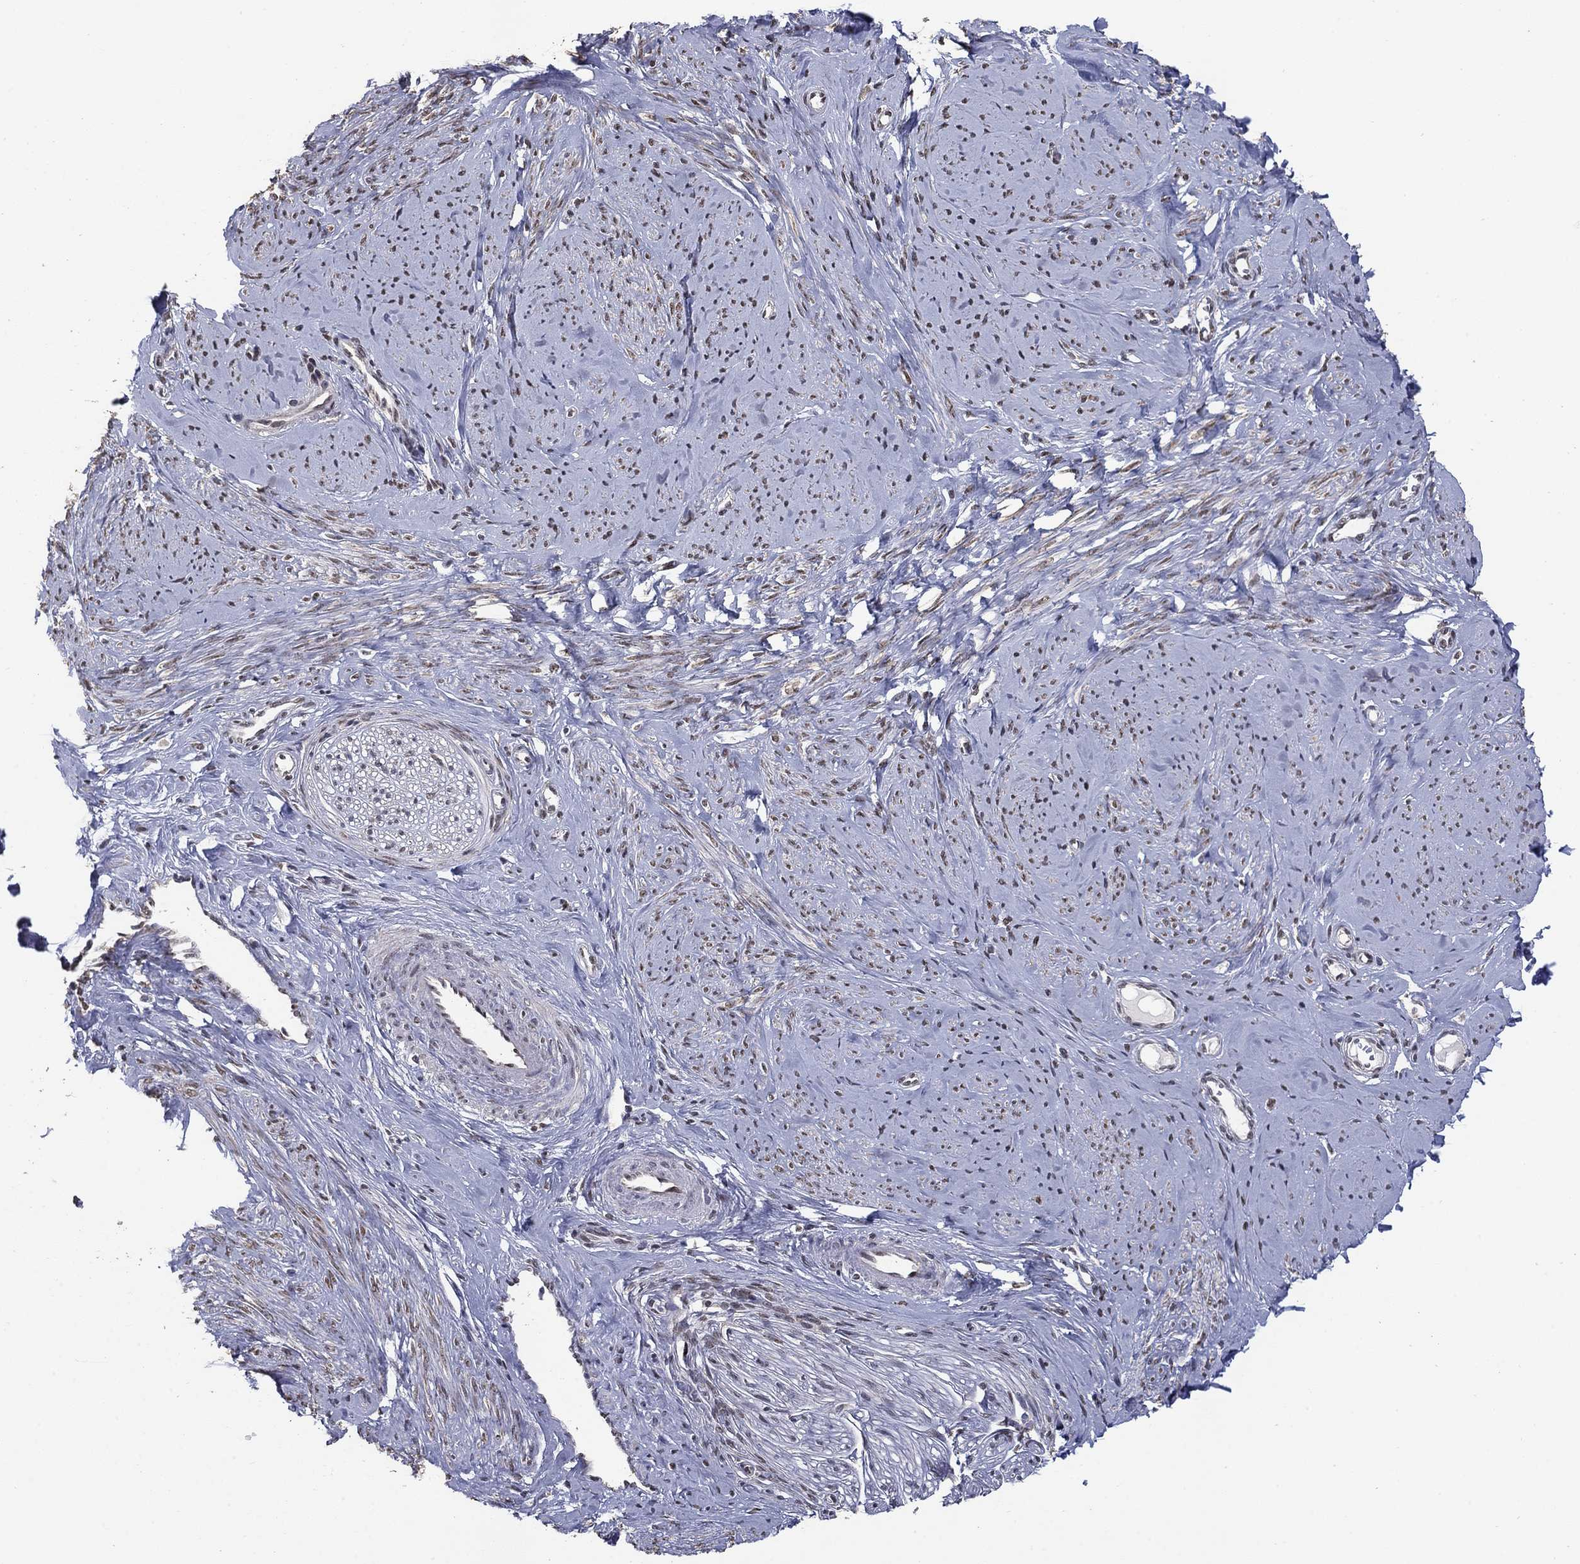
{"staining": {"intensity": "weak", "quantity": "25%-75%", "location": "nuclear"}, "tissue": "smooth muscle", "cell_type": "Smooth muscle cells", "image_type": "normal", "snomed": [{"axis": "morphology", "description": "Normal tissue, NOS"}, {"axis": "topography", "description": "Smooth muscle"}], "caption": "Immunohistochemical staining of unremarkable smooth muscle shows weak nuclear protein positivity in approximately 25%-75% of smooth muscle cells.", "gene": "GRIA3", "patient": {"sex": "female", "age": 48}}